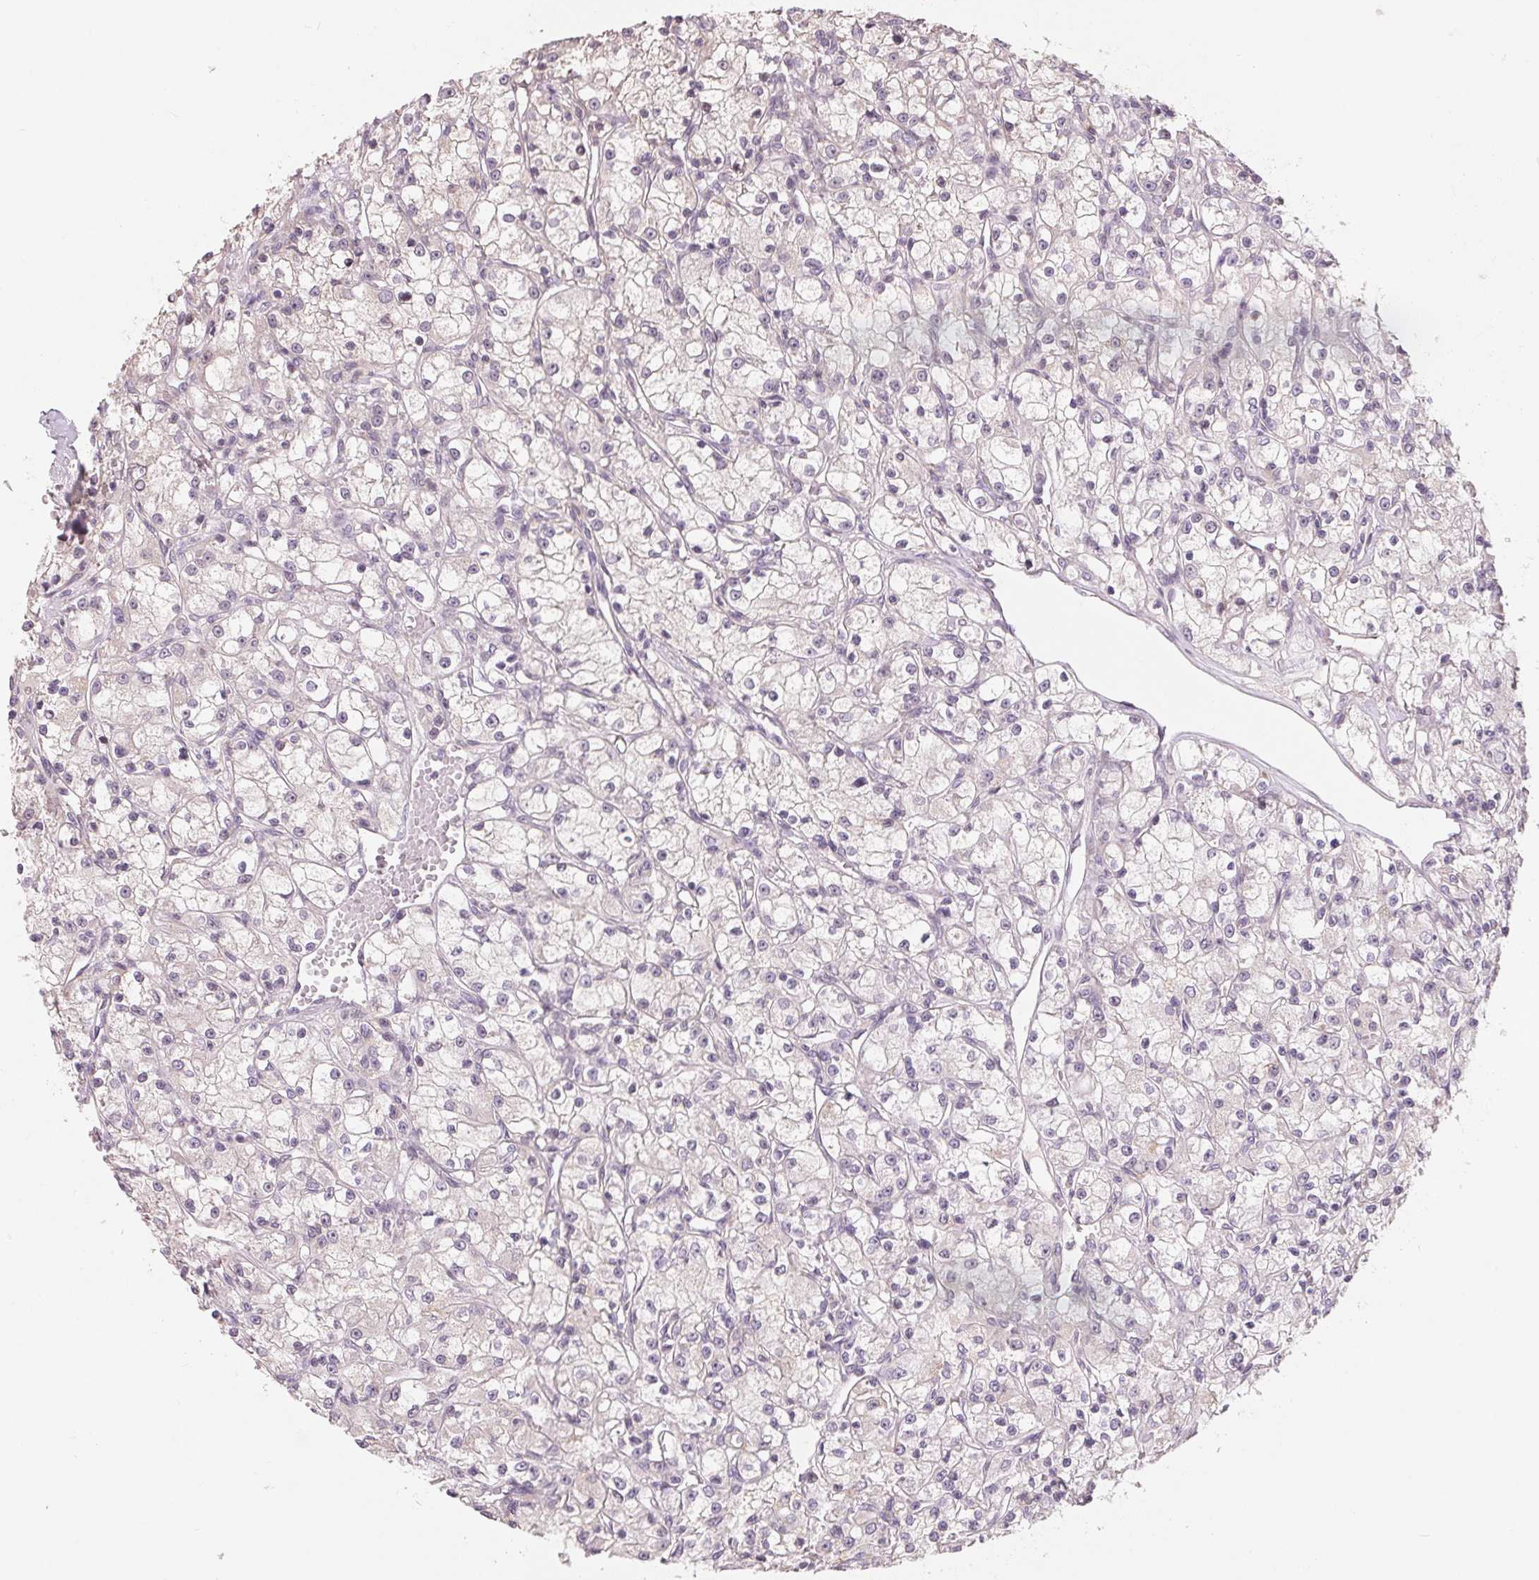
{"staining": {"intensity": "negative", "quantity": "none", "location": "none"}, "tissue": "renal cancer", "cell_type": "Tumor cells", "image_type": "cancer", "snomed": [{"axis": "morphology", "description": "Adenocarcinoma, NOS"}, {"axis": "topography", "description": "Kidney"}], "caption": "IHC histopathology image of neoplastic tissue: renal cancer stained with DAB reveals no significant protein expression in tumor cells.", "gene": "AQP8", "patient": {"sex": "female", "age": 59}}